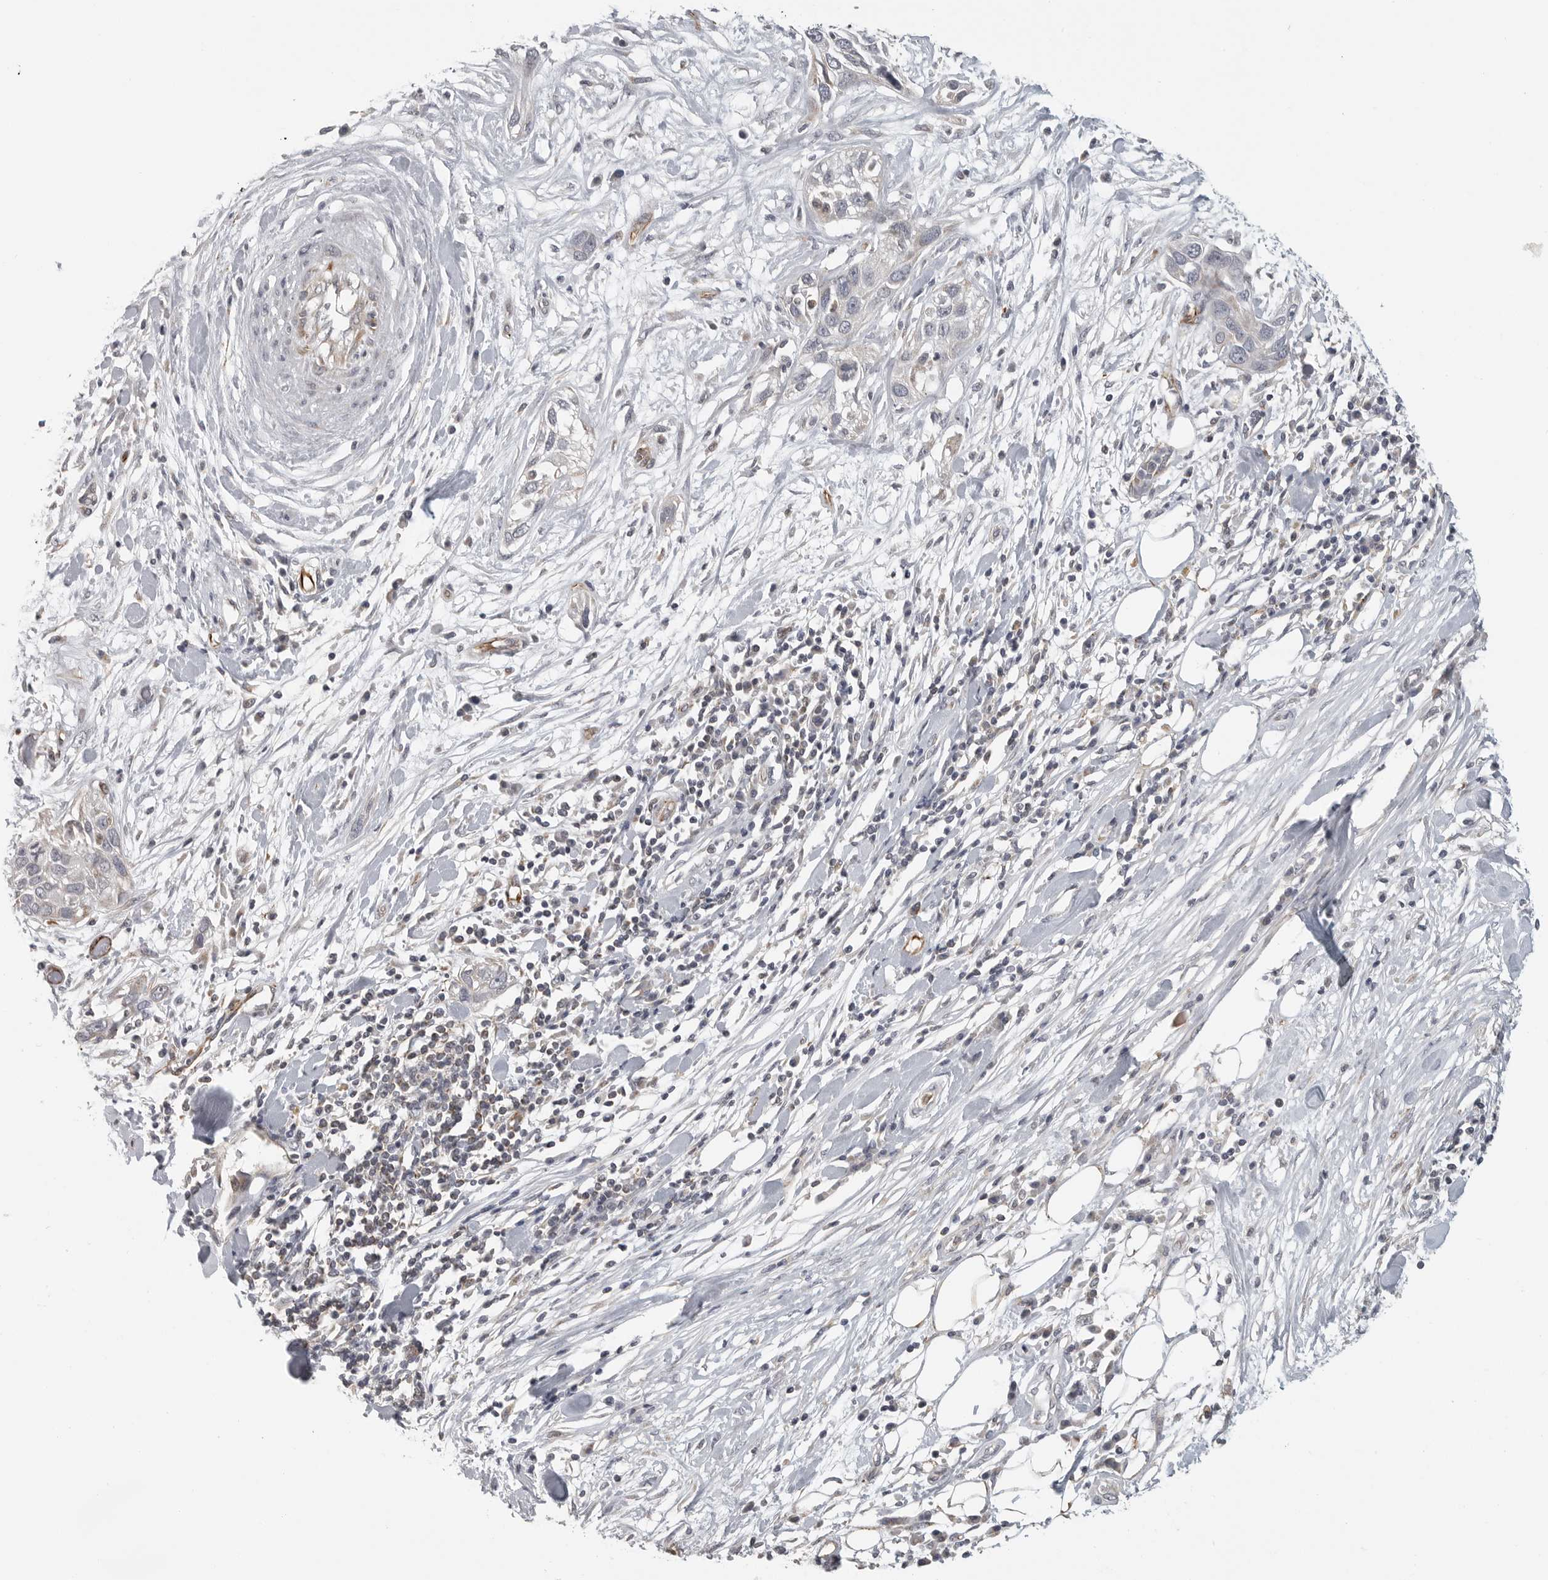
{"staining": {"intensity": "negative", "quantity": "none", "location": "none"}, "tissue": "pancreatic cancer", "cell_type": "Tumor cells", "image_type": "cancer", "snomed": [{"axis": "morphology", "description": "Adenocarcinoma, NOS"}, {"axis": "topography", "description": "Pancreas"}], "caption": "Tumor cells are negative for brown protein staining in pancreatic cancer.", "gene": "RXFP3", "patient": {"sex": "female", "age": 60}}